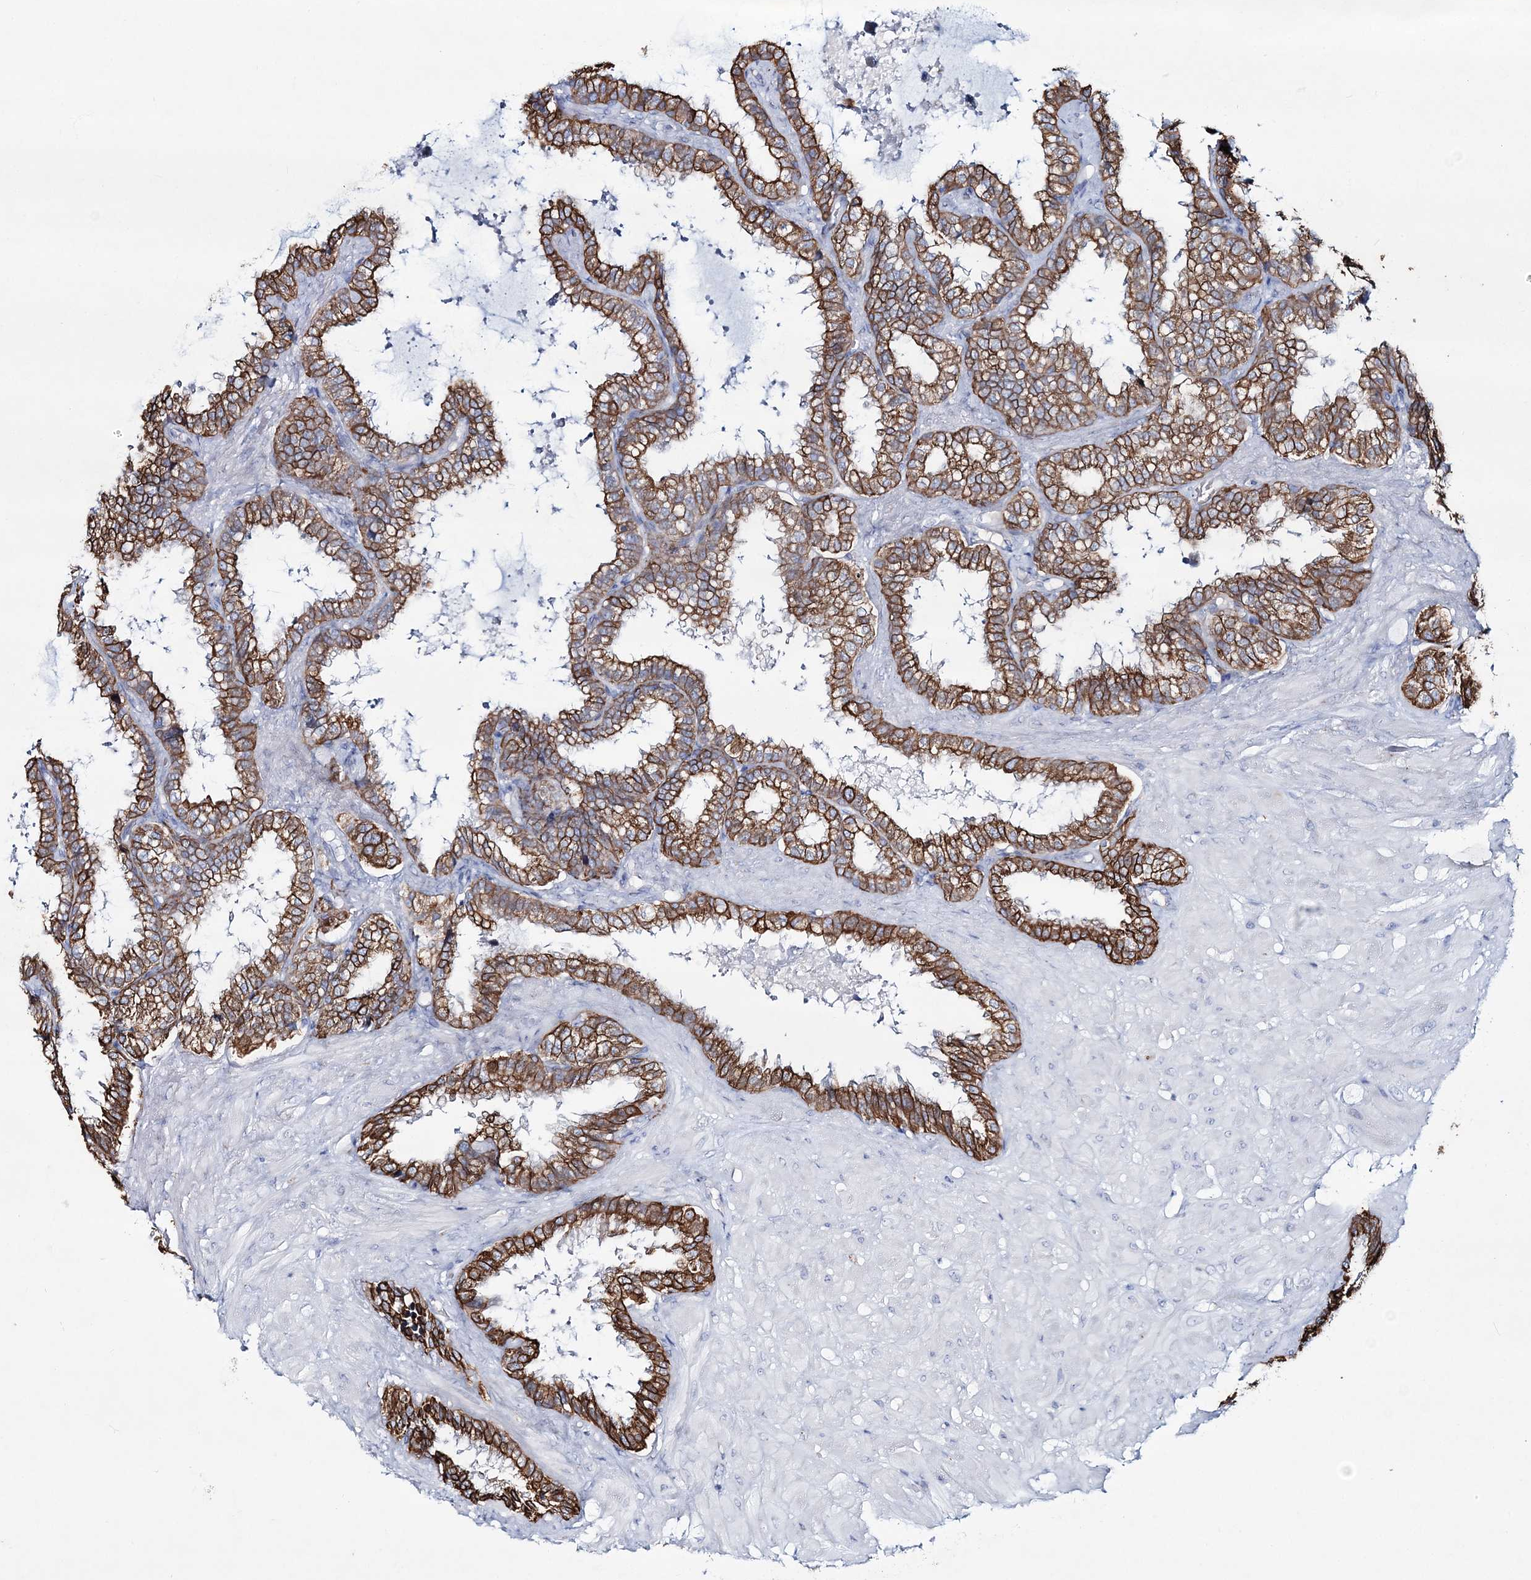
{"staining": {"intensity": "strong", "quantity": ">75%", "location": "cytoplasmic/membranous"}, "tissue": "seminal vesicle", "cell_type": "Glandular cells", "image_type": "normal", "snomed": [{"axis": "morphology", "description": "Normal tissue, NOS"}, {"axis": "topography", "description": "Seminal veicle"}], "caption": "Protein analysis of benign seminal vesicle demonstrates strong cytoplasmic/membranous staining in about >75% of glandular cells. (DAB IHC with brightfield microscopy, high magnification).", "gene": "ADGRL1", "patient": {"sex": "male", "age": 46}}